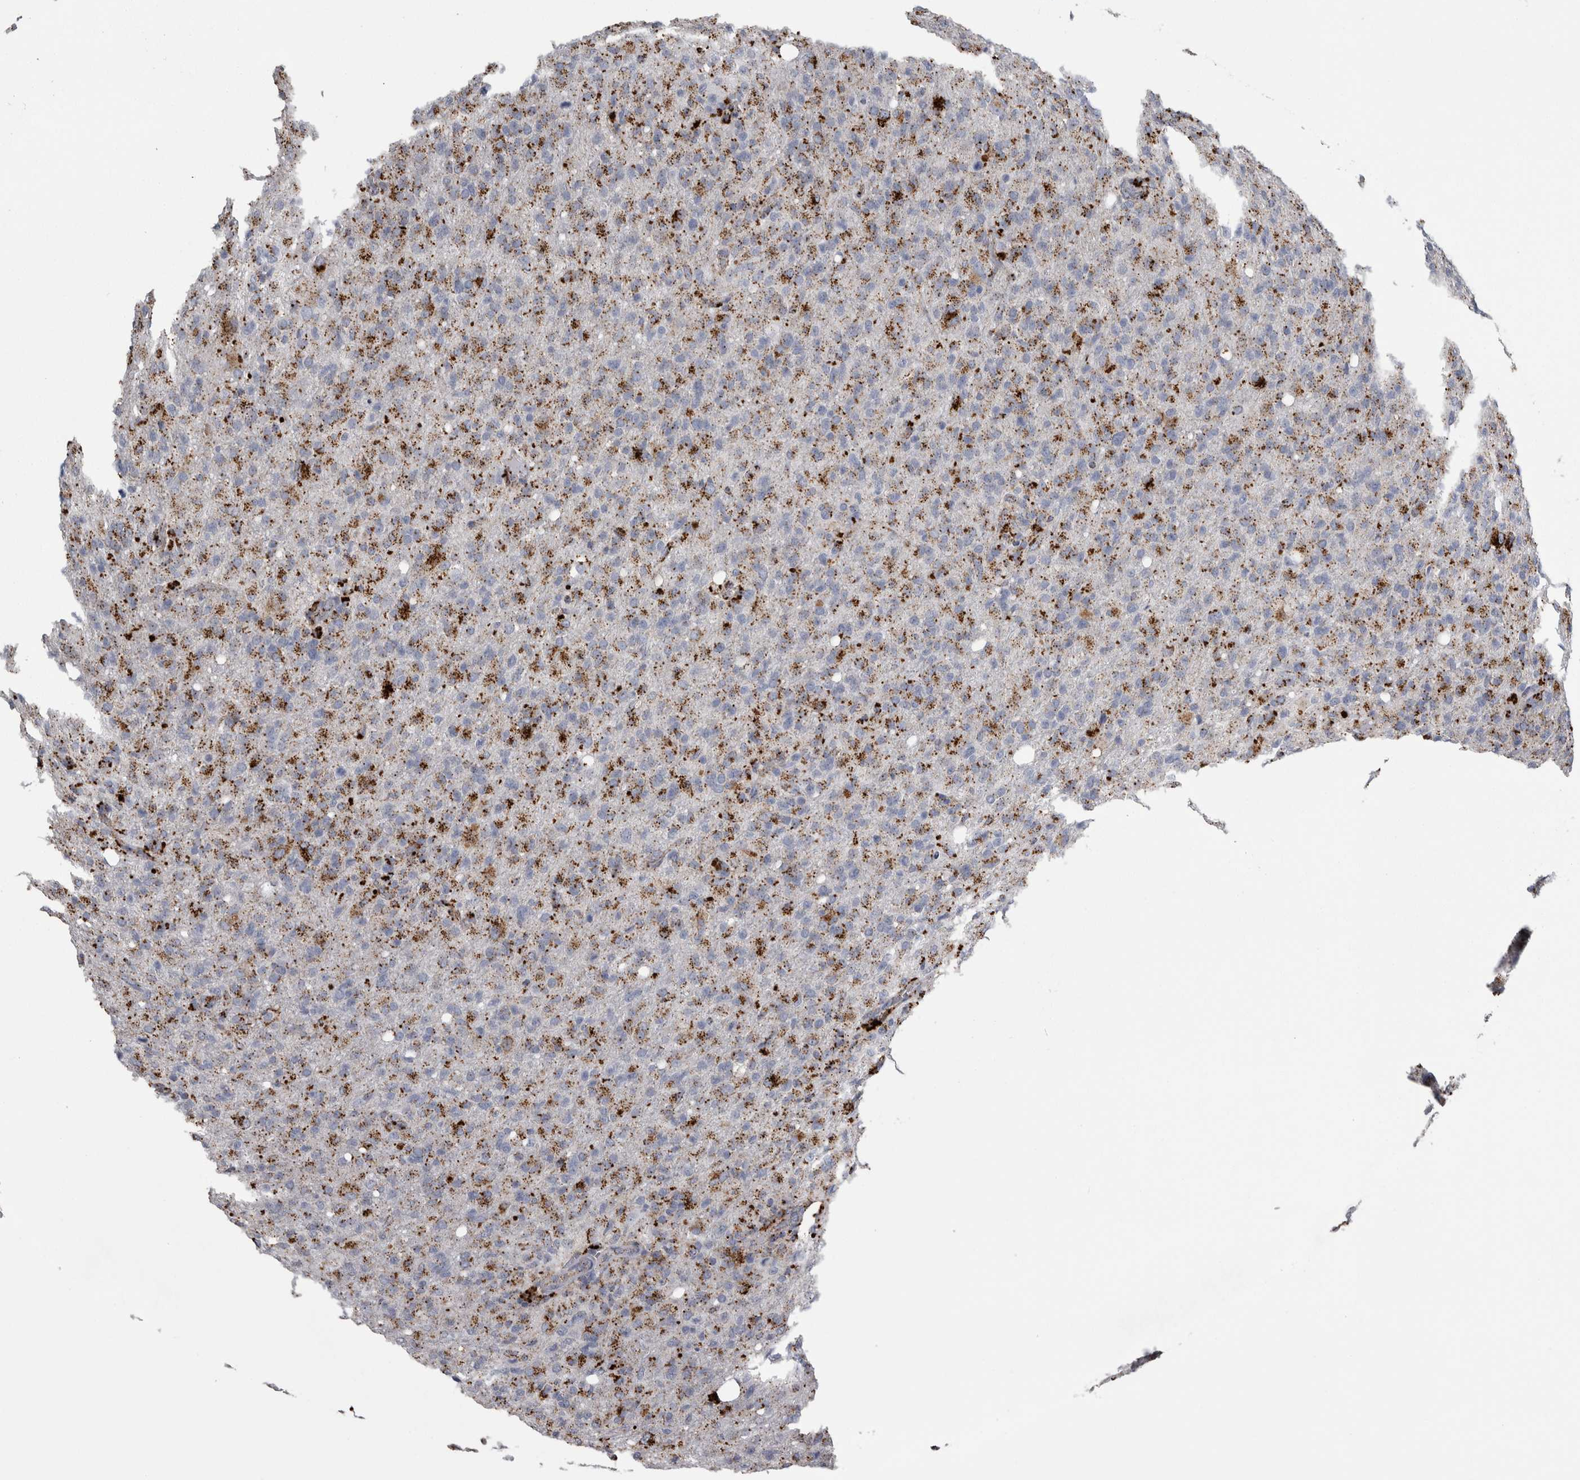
{"staining": {"intensity": "moderate", "quantity": ">75%", "location": "cytoplasmic/membranous"}, "tissue": "glioma", "cell_type": "Tumor cells", "image_type": "cancer", "snomed": [{"axis": "morphology", "description": "Glioma, malignant, High grade"}, {"axis": "topography", "description": "Brain"}], "caption": "Immunohistochemistry of glioma demonstrates medium levels of moderate cytoplasmic/membranous positivity in approximately >75% of tumor cells. The staining is performed using DAB brown chromogen to label protein expression. The nuclei are counter-stained blue using hematoxylin.", "gene": "DPP7", "patient": {"sex": "female", "age": 57}}